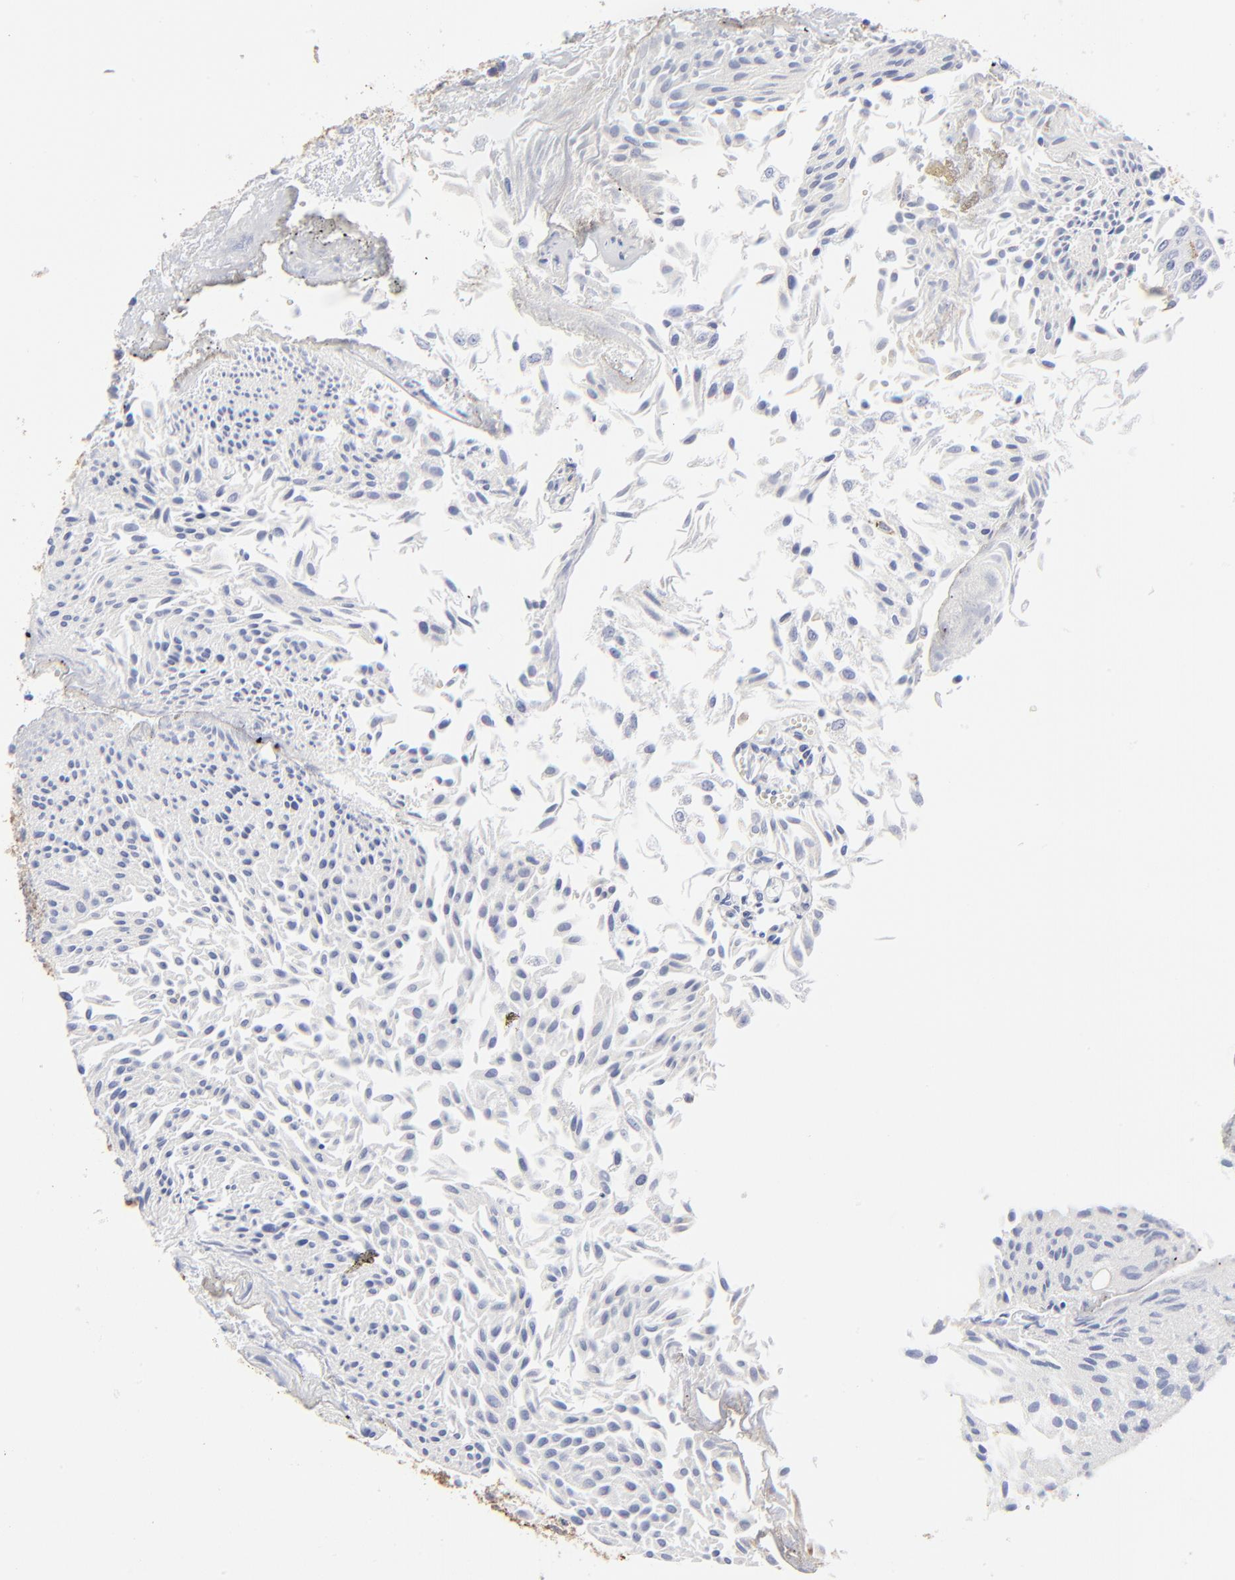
{"staining": {"intensity": "negative", "quantity": "none", "location": "none"}, "tissue": "urothelial cancer", "cell_type": "Tumor cells", "image_type": "cancer", "snomed": [{"axis": "morphology", "description": "Urothelial carcinoma, Low grade"}, {"axis": "topography", "description": "Urinary bladder"}], "caption": "Tumor cells show no significant protein positivity in urothelial cancer.", "gene": "ANXA6", "patient": {"sex": "male", "age": 86}}